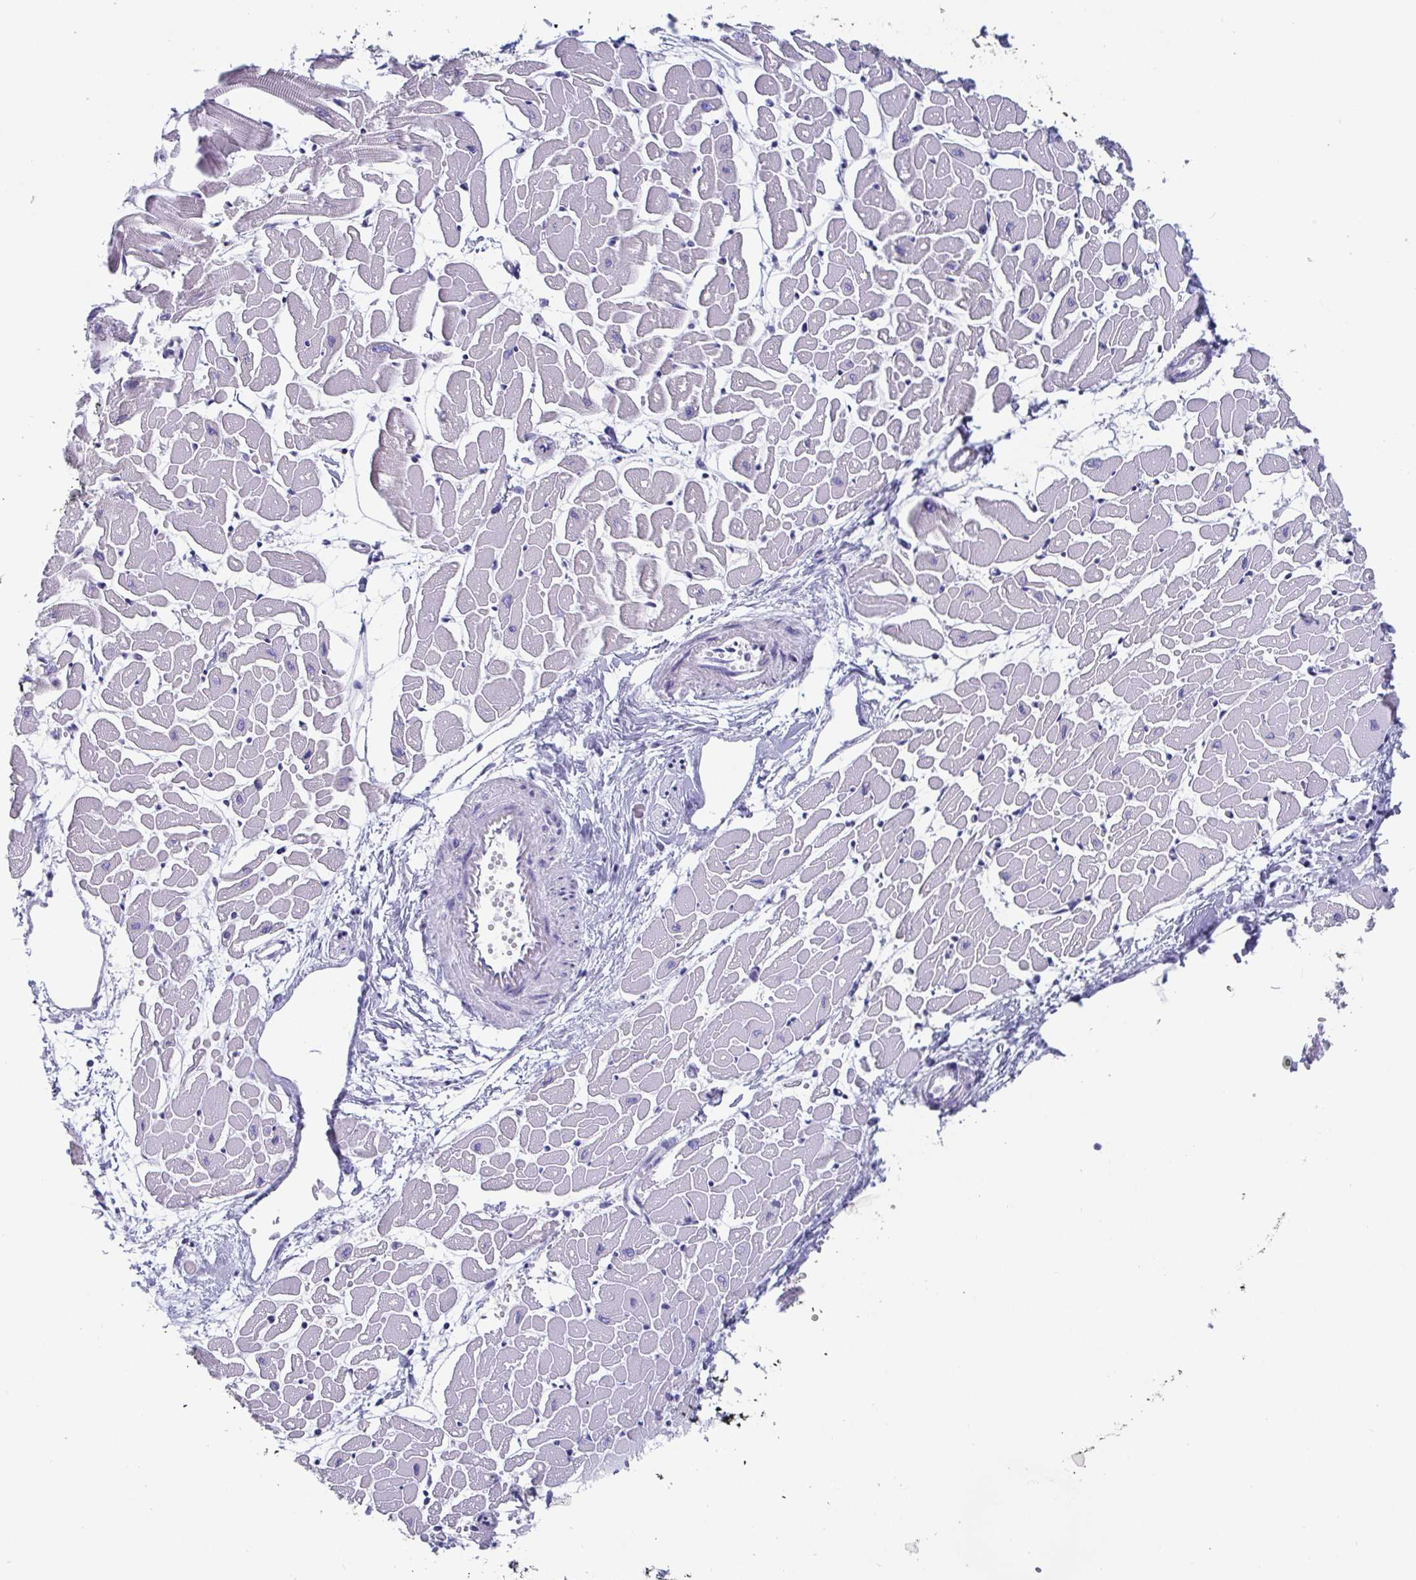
{"staining": {"intensity": "negative", "quantity": "none", "location": "none"}, "tissue": "heart muscle", "cell_type": "Cardiomyocytes", "image_type": "normal", "snomed": [{"axis": "morphology", "description": "Normal tissue, NOS"}, {"axis": "topography", "description": "Heart"}], "caption": "Immunohistochemistry photomicrograph of benign heart muscle: heart muscle stained with DAB (3,3'-diaminobenzidine) shows no significant protein staining in cardiomyocytes. (Brightfield microscopy of DAB IHC at high magnification).", "gene": "SCGN", "patient": {"sex": "male", "age": 57}}